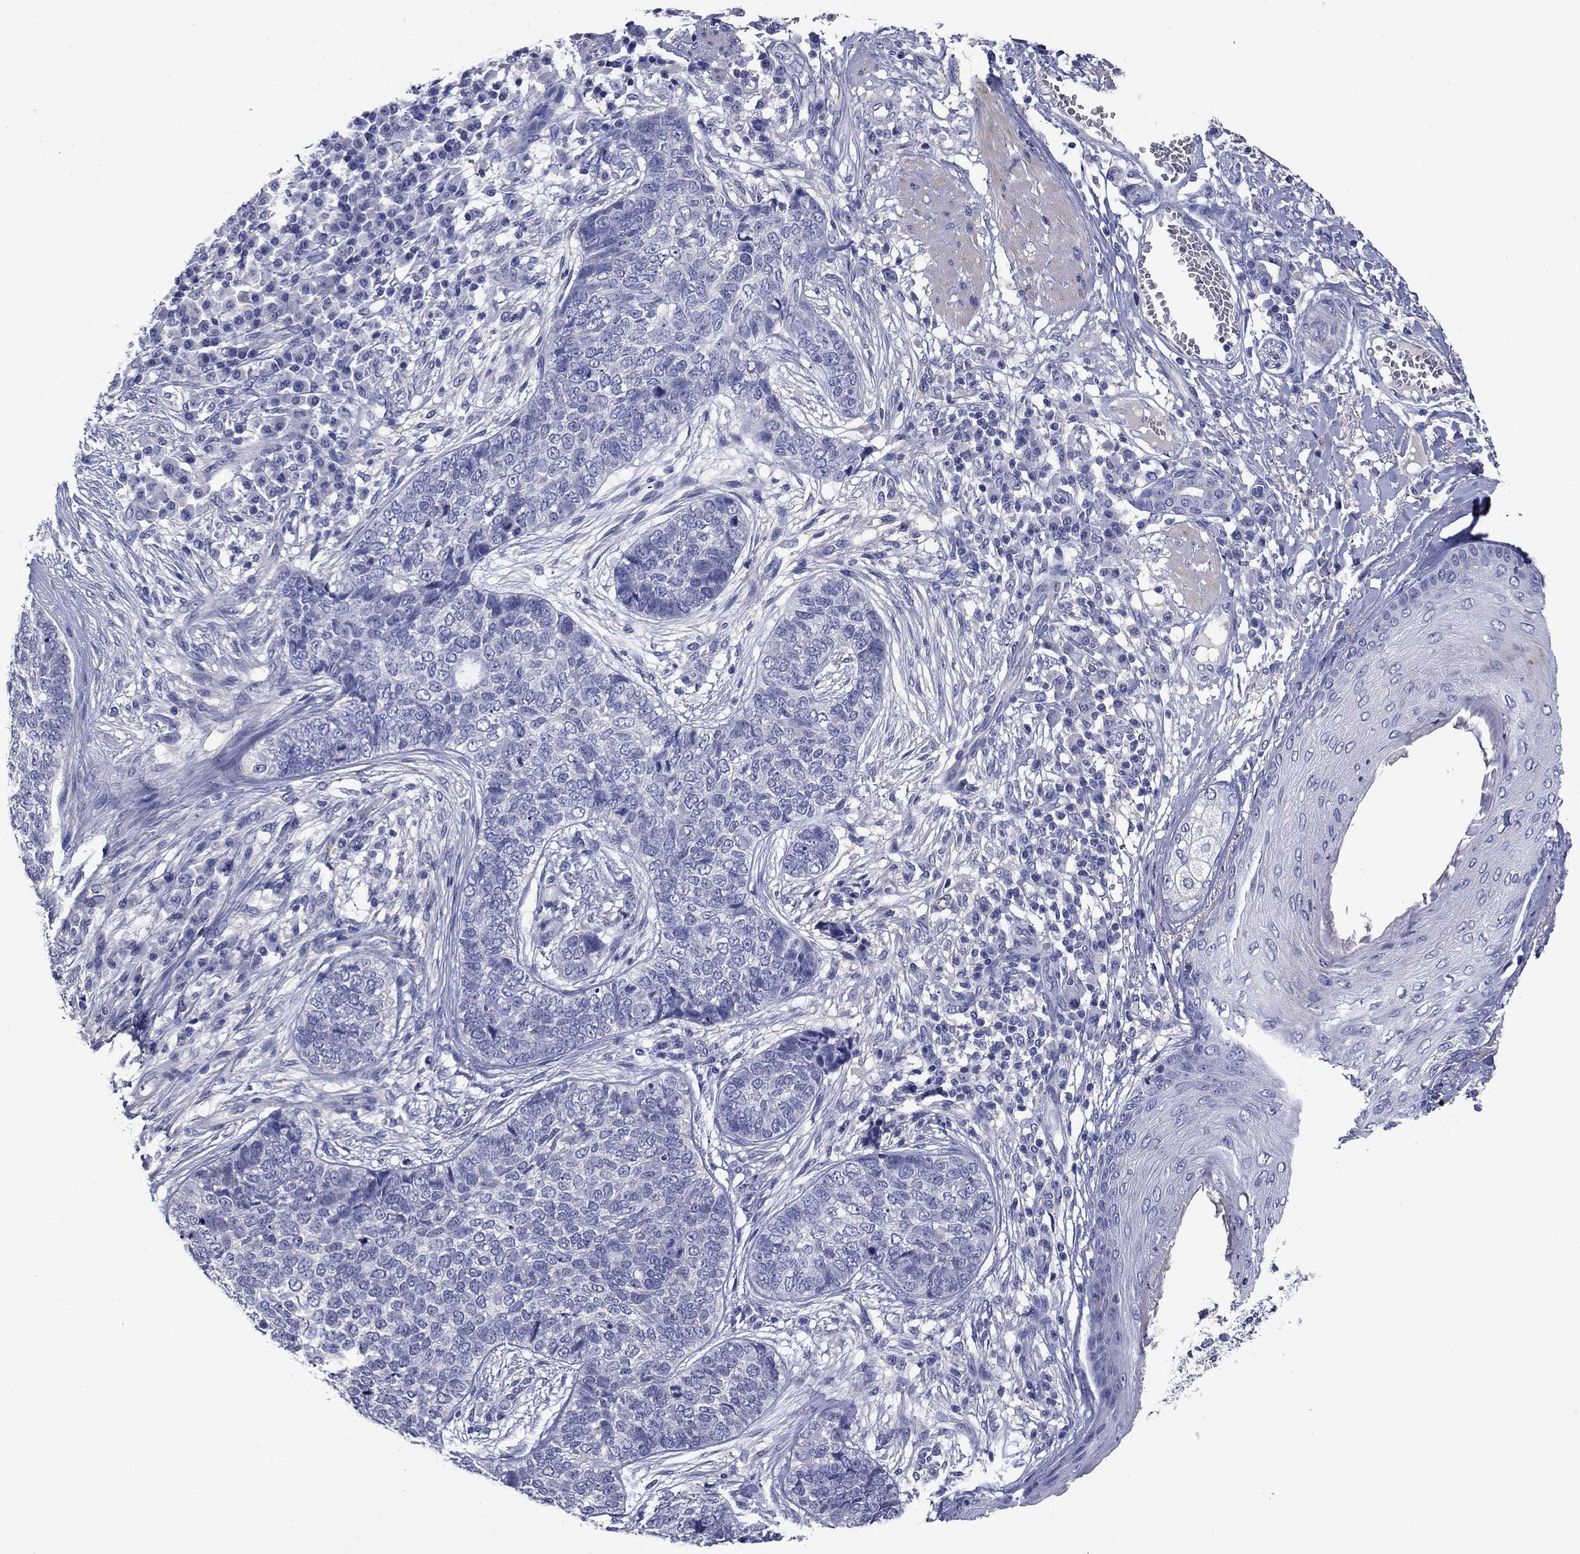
{"staining": {"intensity": "negative", "quantity": "none", "location": "none"}, "tissue": "skin cancer", "cell_type": "Tumor cells", "image_type": "cancer", "snomed": [{"axis": "morphology", "description": "Basal cell carcinoma"}, {"axis": "topography", "description": "Skin"}], "caption": "Skin cancer (basal cell carcinoma) was stained to show a protein in brown. There is no significant expression in tumor cells.", "gene": "CNDP1", "patient": {"sex": "female", "age": 69}}